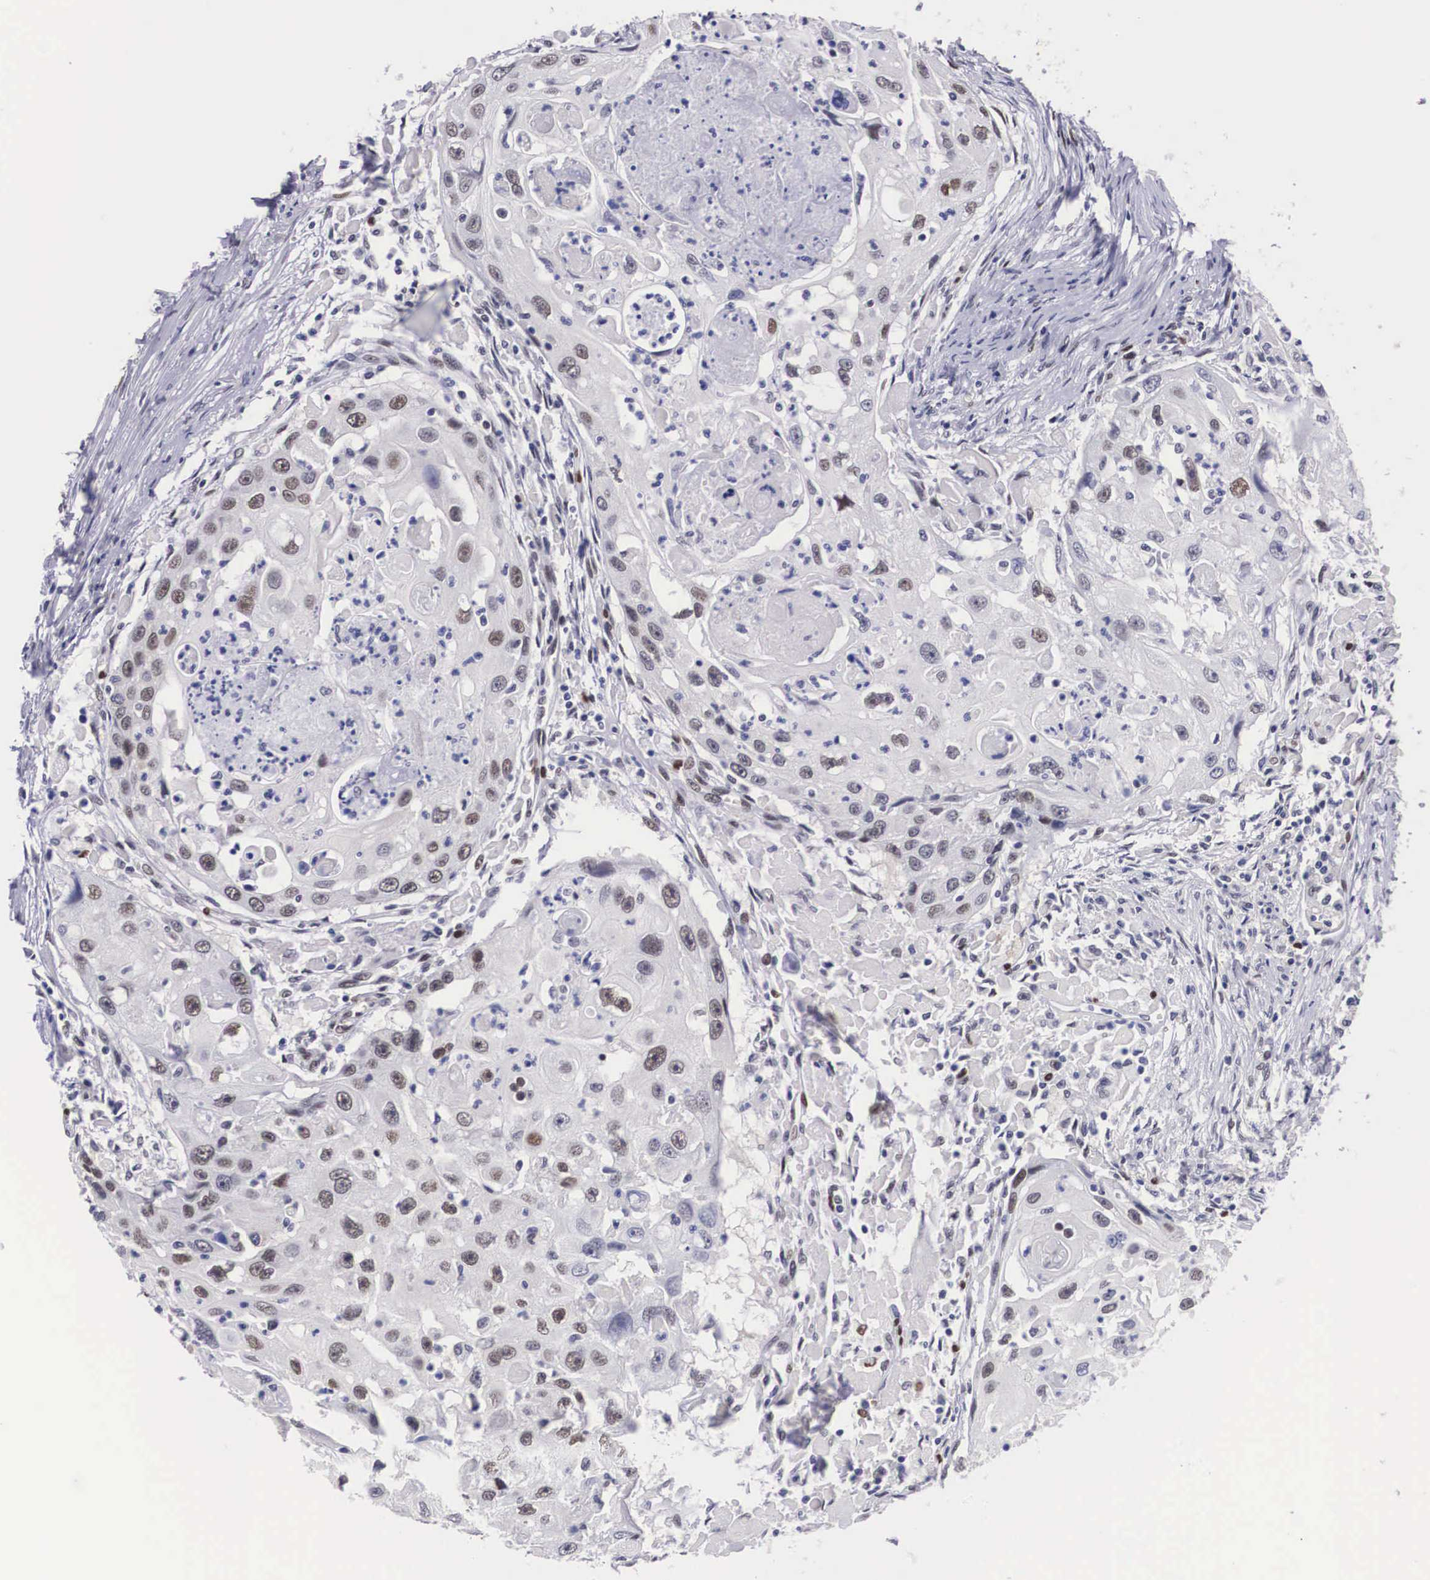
{"staining": {"intensity": "weak", "quantity": "<25%", "location": "nuclear"}, "tissue": "head and neck cancer", "cell_type": "Tumor cells", "image_type": "cancer", "snomed": [{"axis": "morphology", "description": "Squamous cell carcinoma, NOS"}, {"axis": "topography", "description": "Head-Neck"}], "caption": "Human head and neck cancer (squamous cell carcinoma) stained for a protein using IHC reveals no staining in tumor cells.", "gene": "KHDRBS3", "patient": {"sex": "male", "age": 64}}